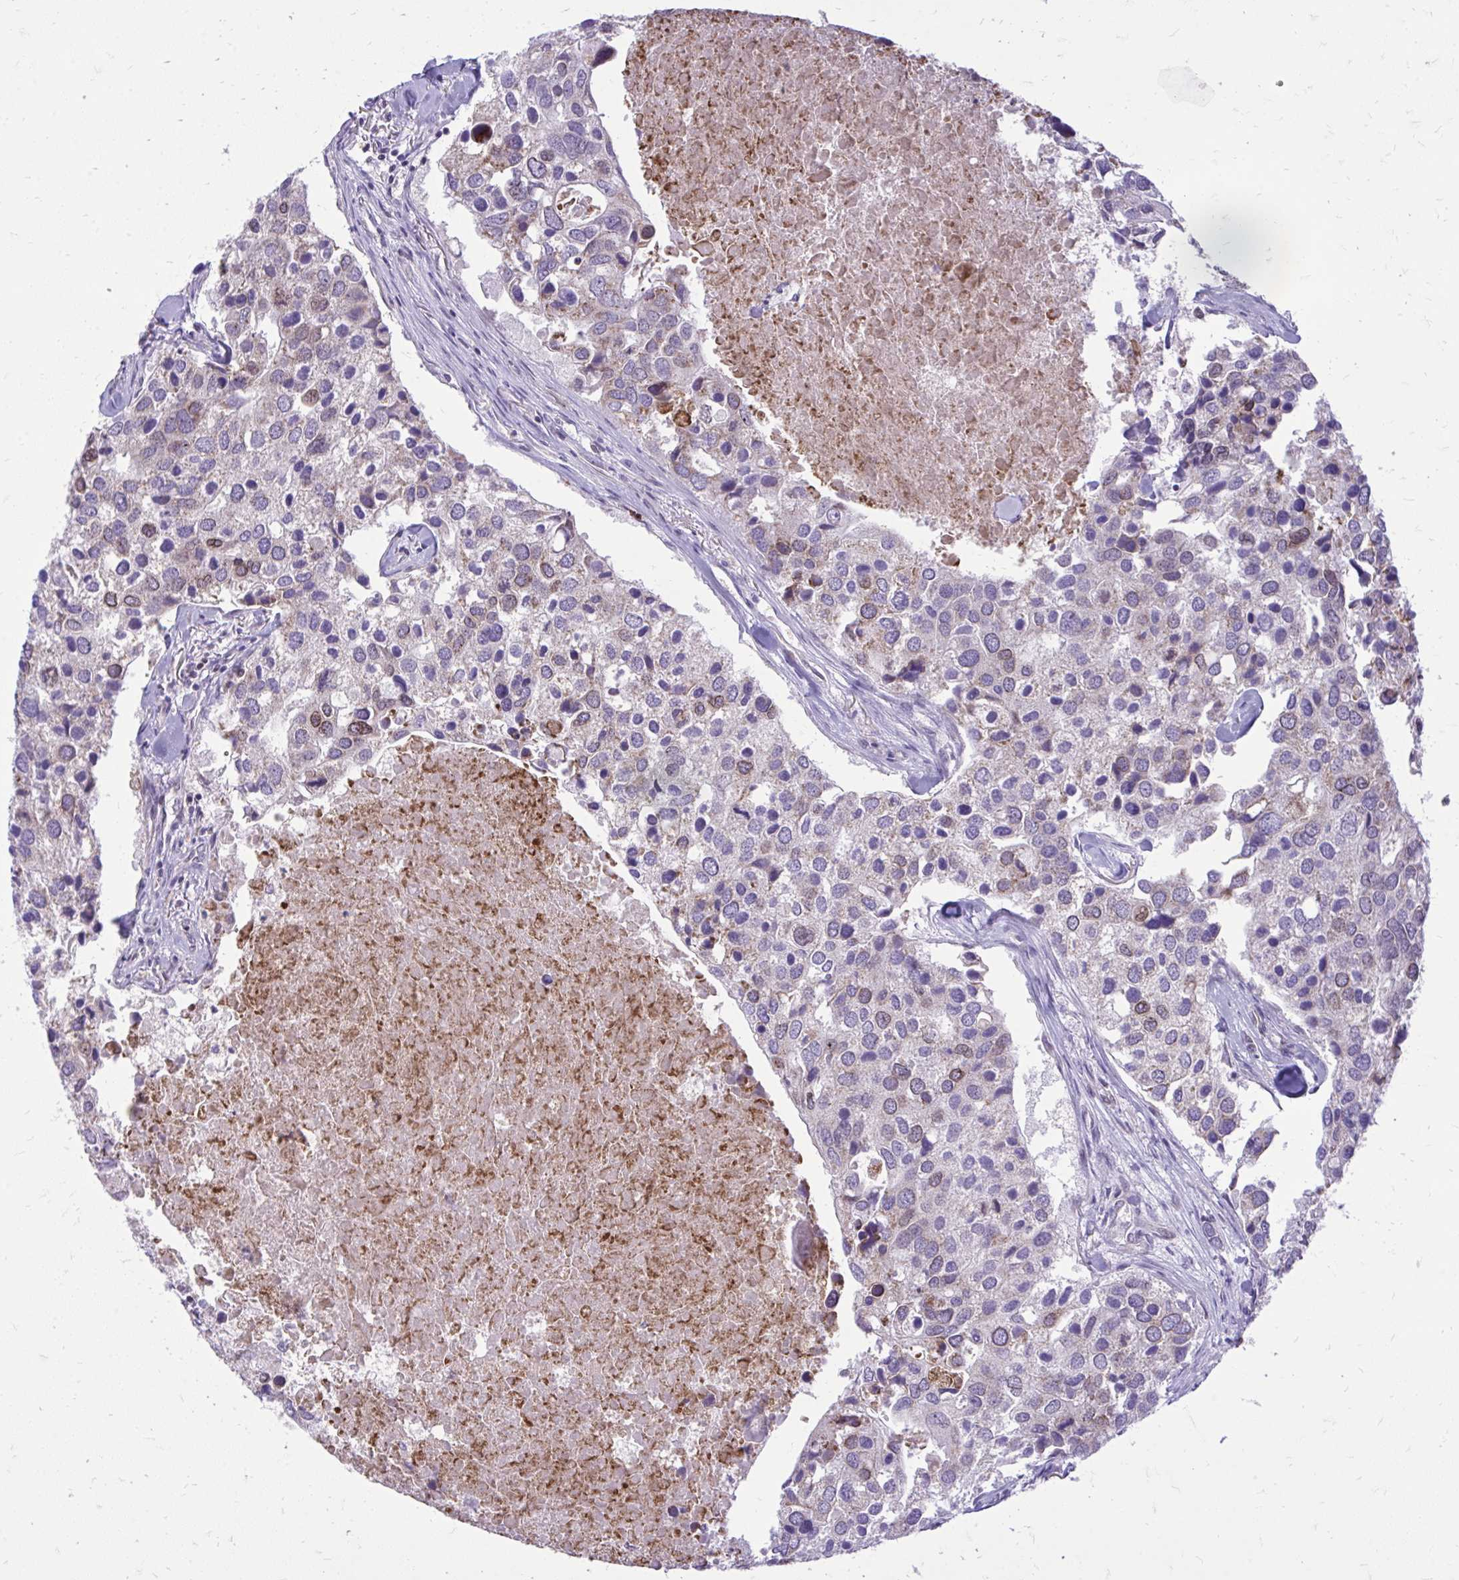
{"staining": {"intensity": "moderate", "quantity": "<25%", "location": "cytoplasmic/membranous,nuclear"}, "tissue": "breast cancer", "cell_type": "Tumor cells", "image_type": "cancer", "snomed": [{"axis": "morphology", "description": "Duct carcinoma"}, {"axis": "topography", "description": "Breast"}], "caption": "Immunohistochemical staining of breast cancer (intraductal carcinoma) shows low levels of moderate cytoplasmic/membranous and nuclear expression in about <25% of tumor cells.", "gene": "RPS6KA2", "patient": {"sex": "female", "age": 83}}